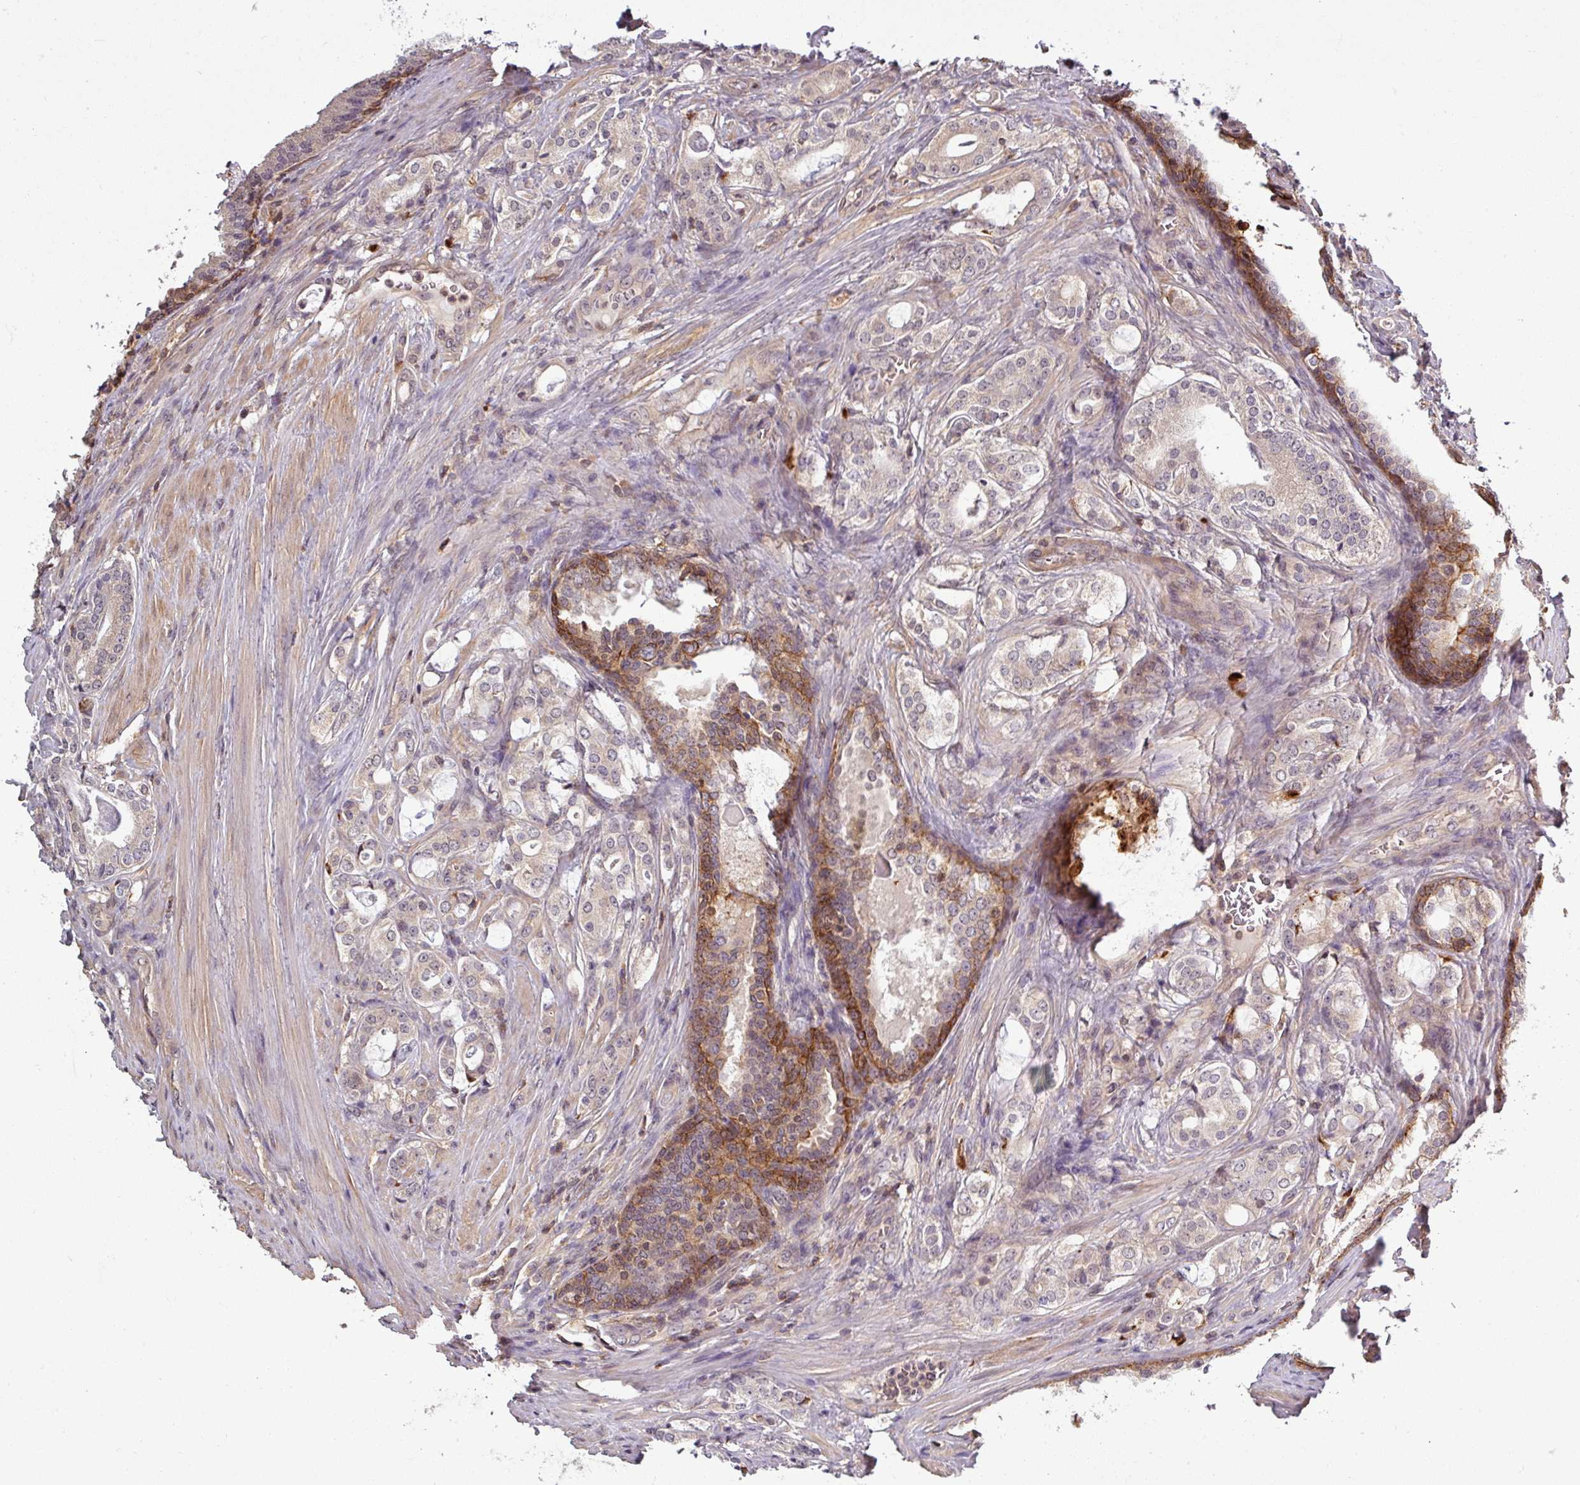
{"staining": {"intensity": "negative", "quantity": "none", "location": "none"}, "tissue": "prostate cancer", "cell_type": "Tumor cells", "image_type": "cancer", "snomed": [{"axis": "morphology", "description": "Adenocarcinoma, High grade"}, {"axis": "topography", "description": "Prostate"}], "caption": "The immunohistochemistry image has no significant staining in tumor cells of prostate cancer tissue.", "gene": "TUSC3", "patient": {"sex": "male", "age": 63}}